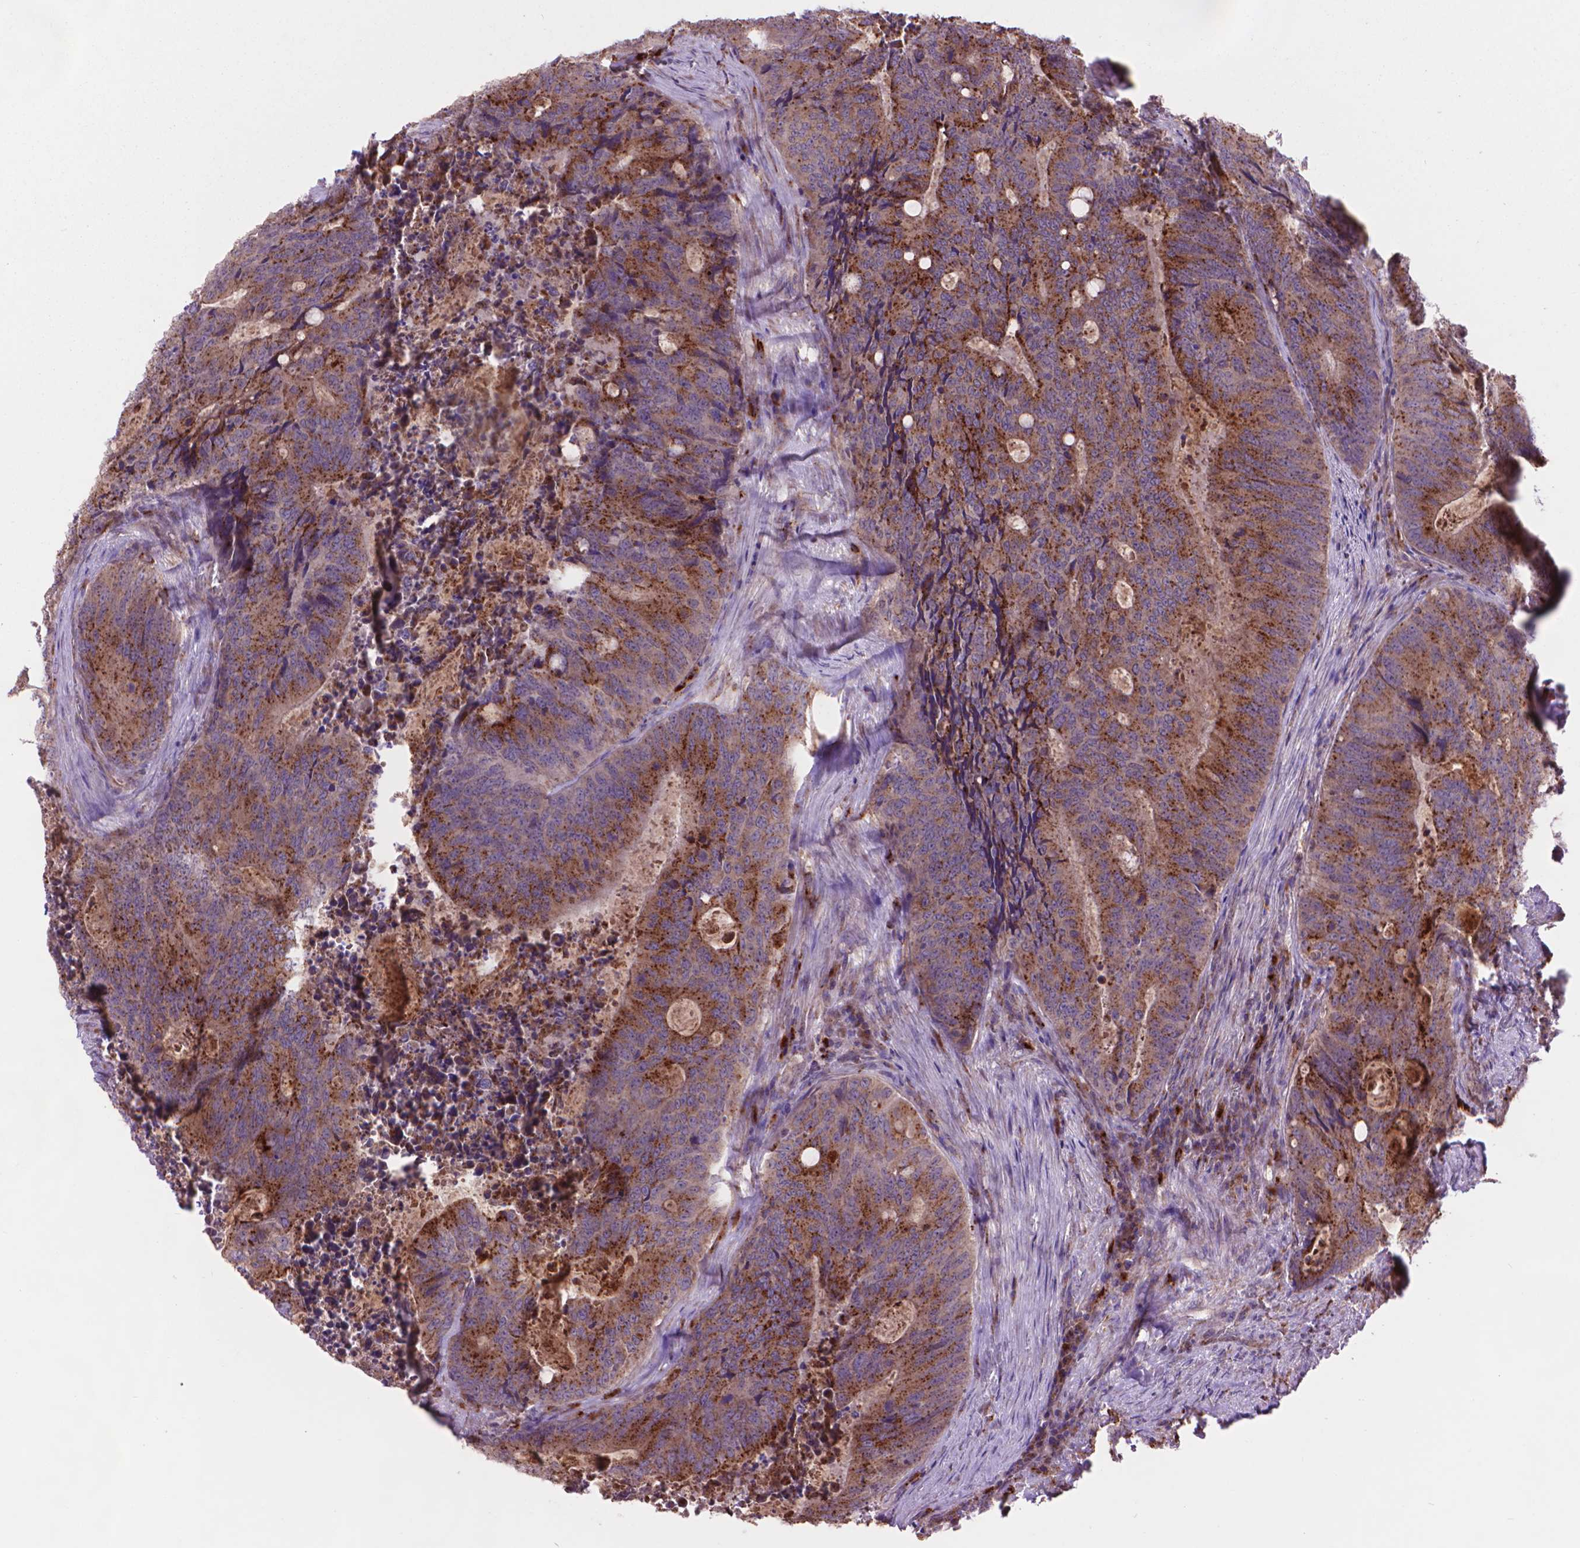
{"staining": {"intensity": "strong", "quantity": ">75%", "location": "cytoplasmic/membranous"}, "tissue": "colorectal cancer", "cell_type": "Tumor cells", "image_type": "cancer", "snomed": [{"axis": "morphology", "description": "Adenocarcinoma, NOS"}, {"axis": "topography", "description": "Colon"}], "caption": "Immunohistochemical staining of human adenocarcinoma (colorectal) demonstrates high levels of strong cytoplasmic/membranous expression in about >75% of tumor cells. Nuclei are stained in blue.", "gene": "GLB1", "patient": {"sex": "male", "age": 67}}